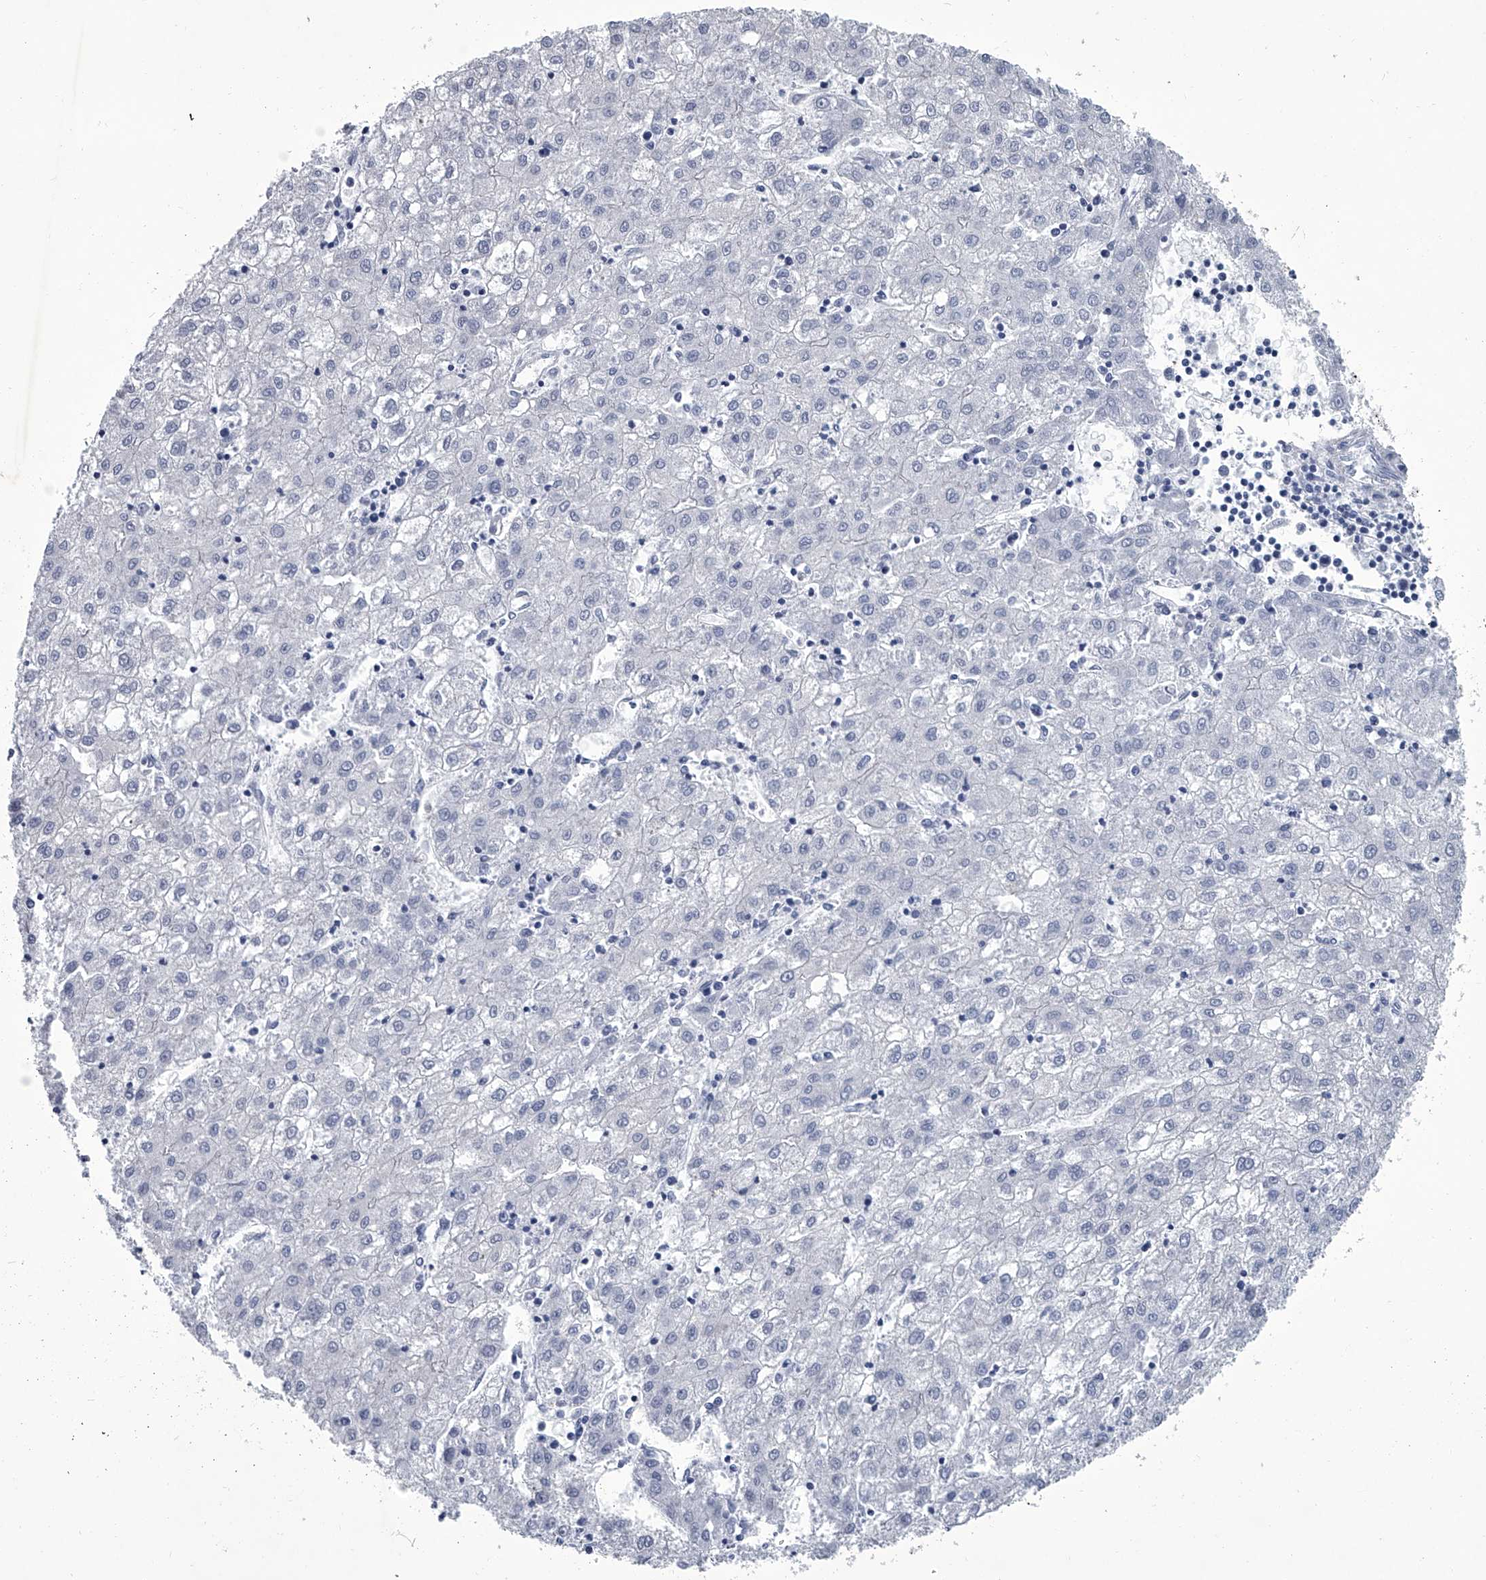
{"staining": {"intensity": "negative", "quantity": "none", "location": "none"}, "tissue": "liver cancer", "cell_type": "Tumor cells", "image_type": "cancer", "snomed": [{"axis": "morphology", "description": "Carcinoma, Hepatocellular, NOS"}, {"axis": "topography", "description": "Liver"}], "caption": "Tumor cells show no significant protein positivity in hepatocellular carcinoma (liver).", "gene": "PPP2R5D", "patient": {"sex": "male", "age": 72}}